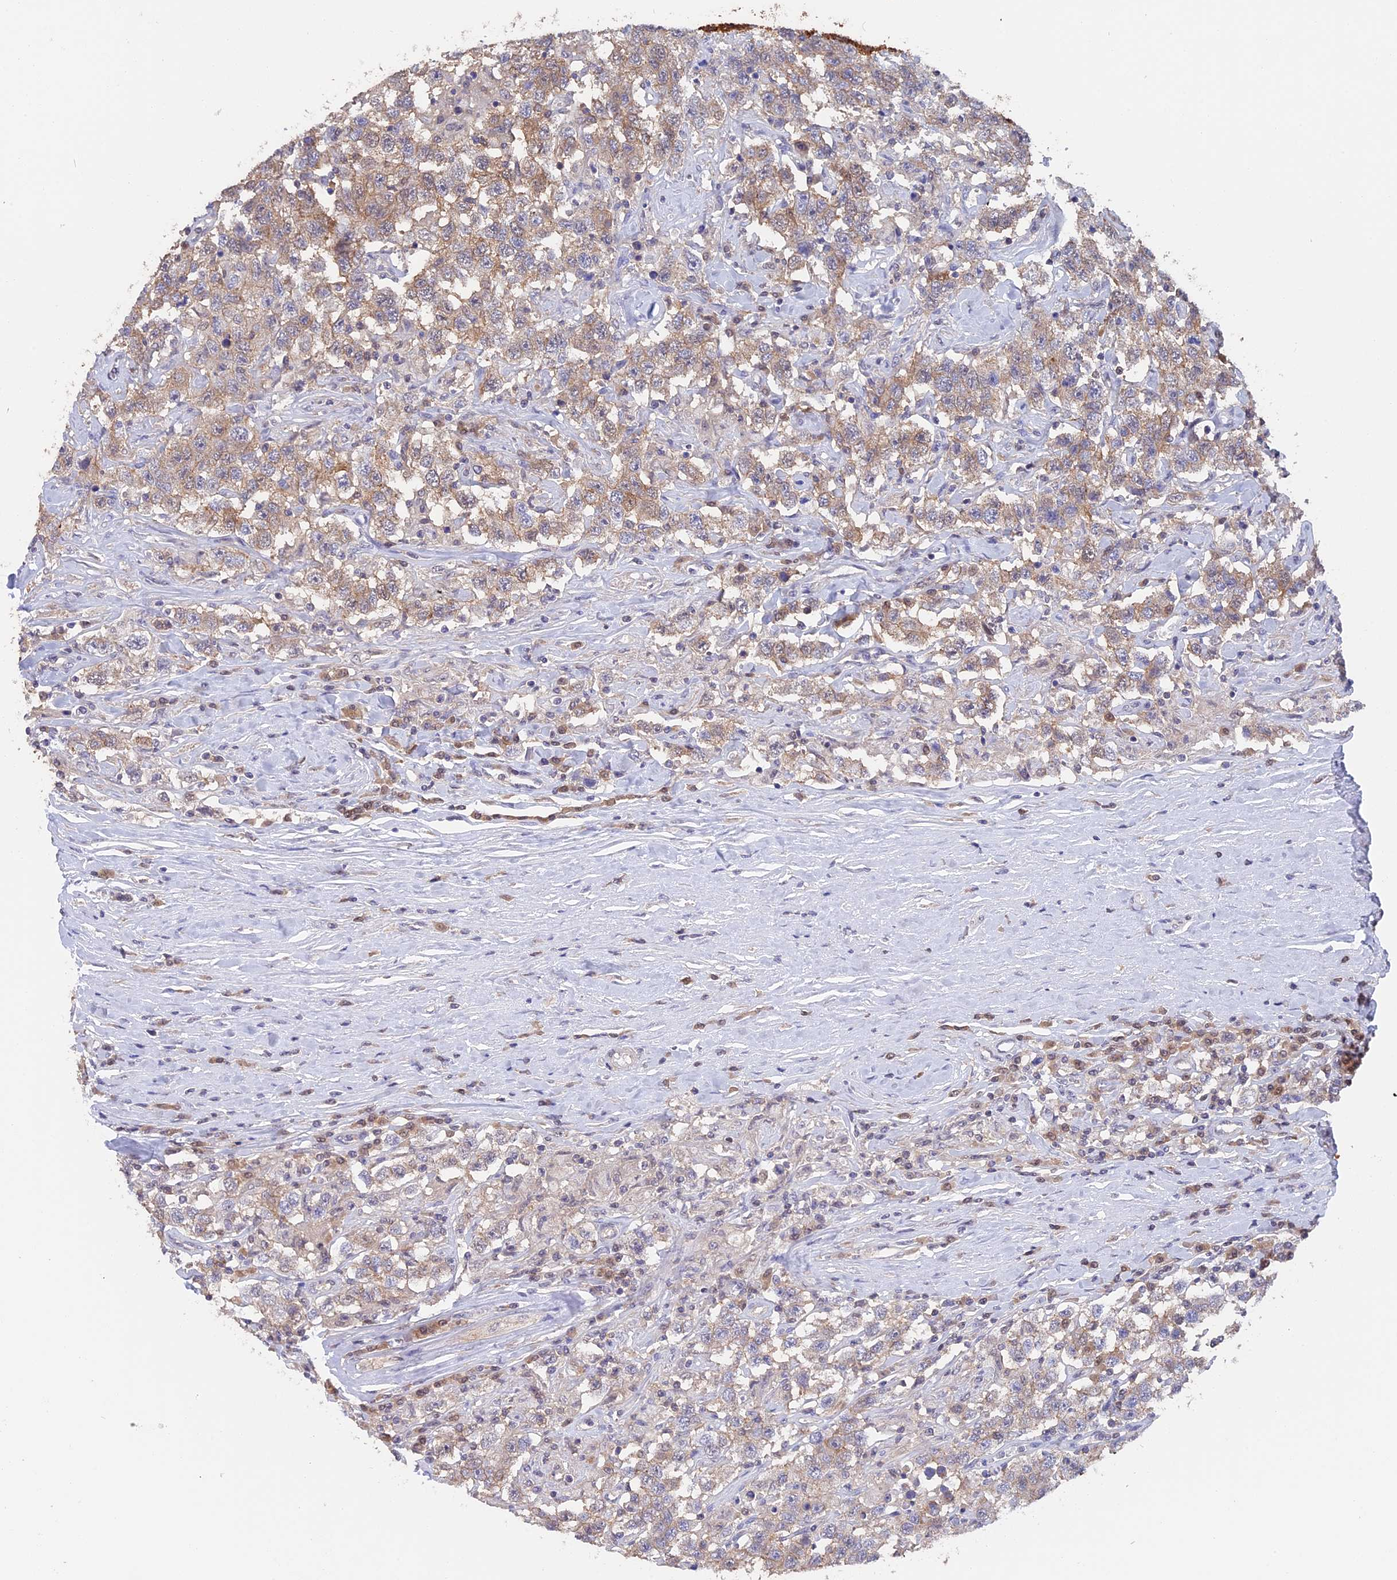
{"staining": {"intensity": "weak", "quantity": "25%-75%", "location": "cytoplasmic/membranous"}, "tissue": "testis cancer", "cell_type": "Tumor cells", "image_type": "cancer", "snomed": [{"axis": "morphology", "description": "Seminoma, NOS"}, {"axis": "topography", "description": "Testis"}], "caption": "Protein staining displays weak cytoplasmic/membranous expression in approximately 25%-75% of tumor cells in testis cancer (seminoma).", "gene": "STUB1", "patient": {"sex": "male", "age": 41}}